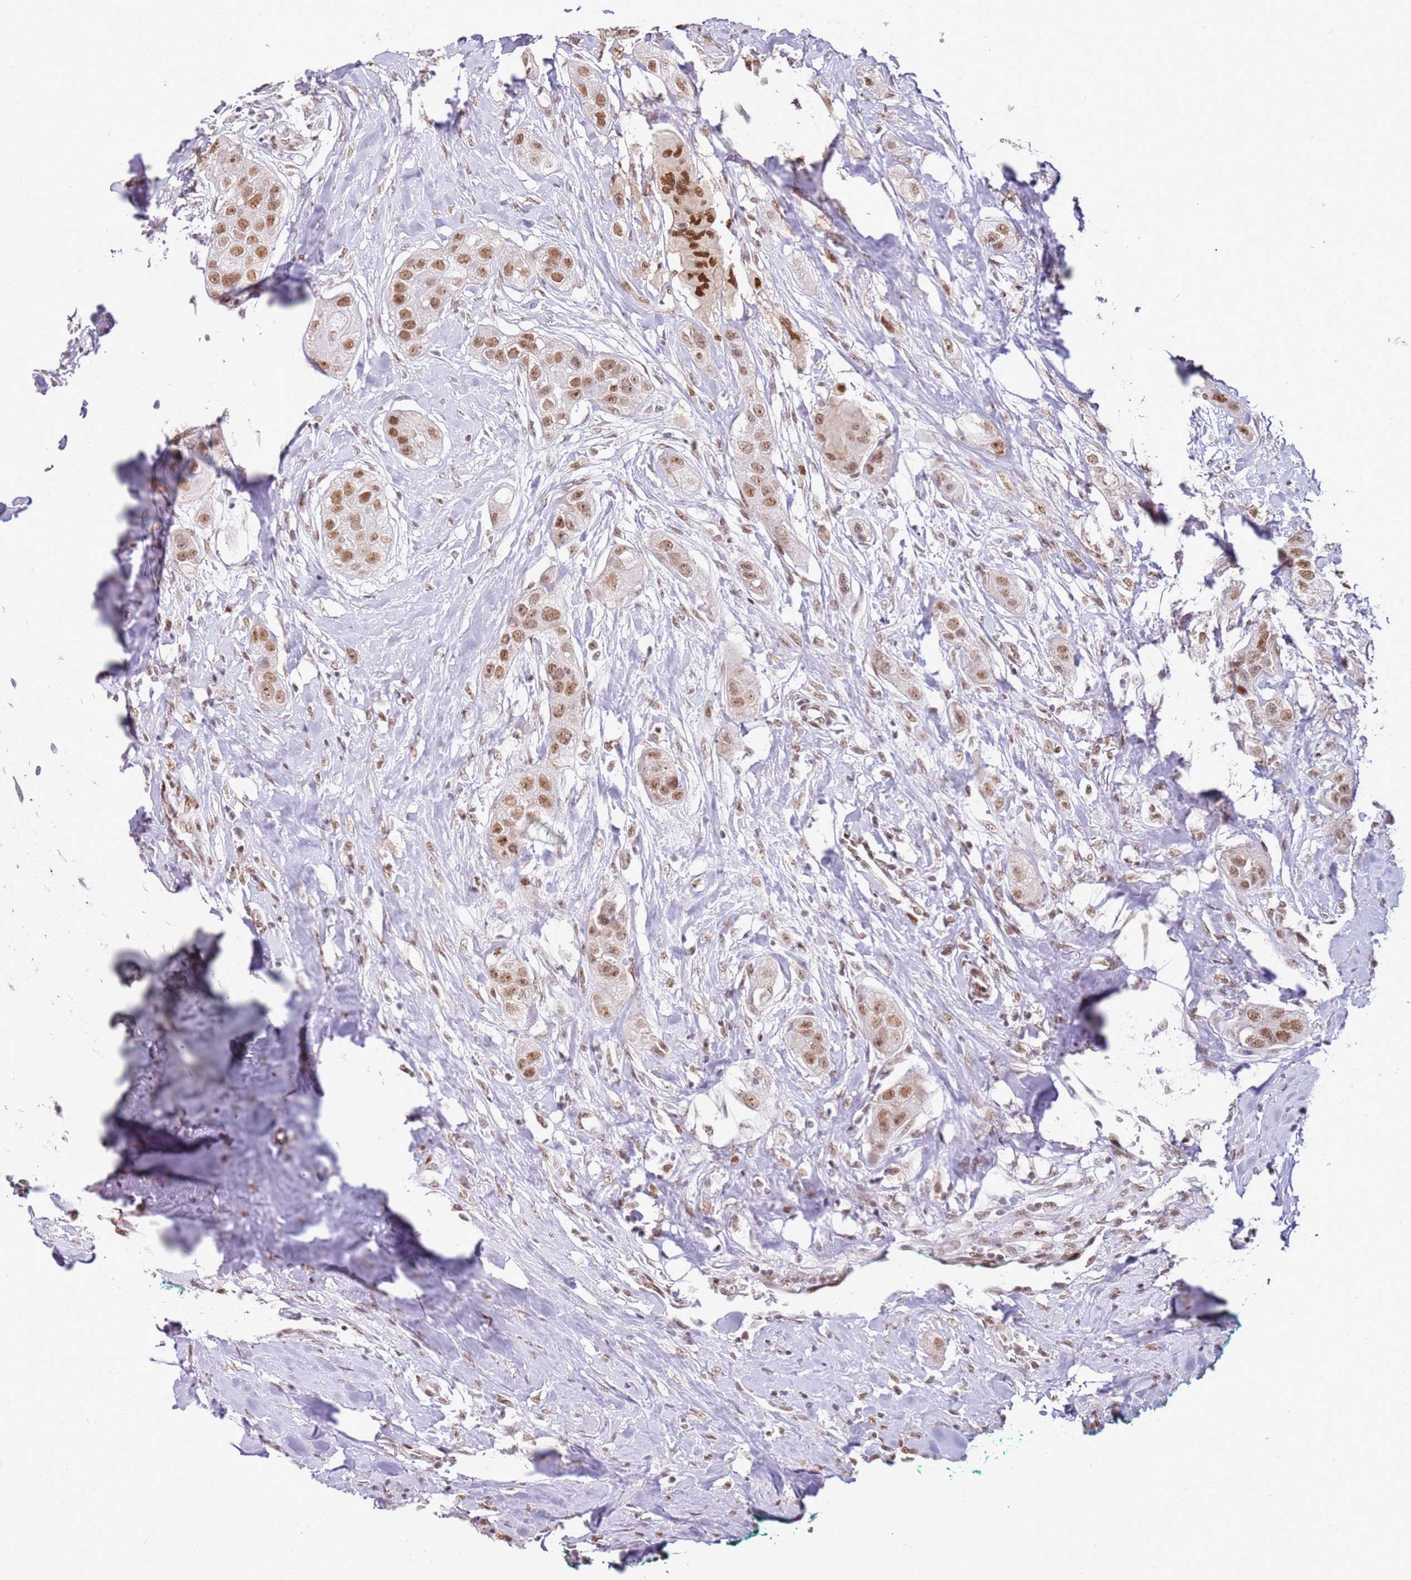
{"staining": {"intensity": "moderate", "quantity": ">75%", "location": "nuclear"}, "tissue": "head and neck cancer", "cell_type": "Tumor cells", "image_type": "cancer", "snomed": [{"axis": "morphology", "description": "Normal tissue, NOS"}, {"axis": "morphology", "description": "Squamous cell carcinoma, NOS"}, {"axis": "topography", "description": "Skeletal muscle"}, {"axis": "topography", "description": "Head-Neck"}], "caption": "Tumor cells demonstrate moderate nuclear staining in approximately >75% of cells in squamous cell carcinoma (head and neck).", "gene": "PHC2", "patient": {"sex": "male", "age": 51}}